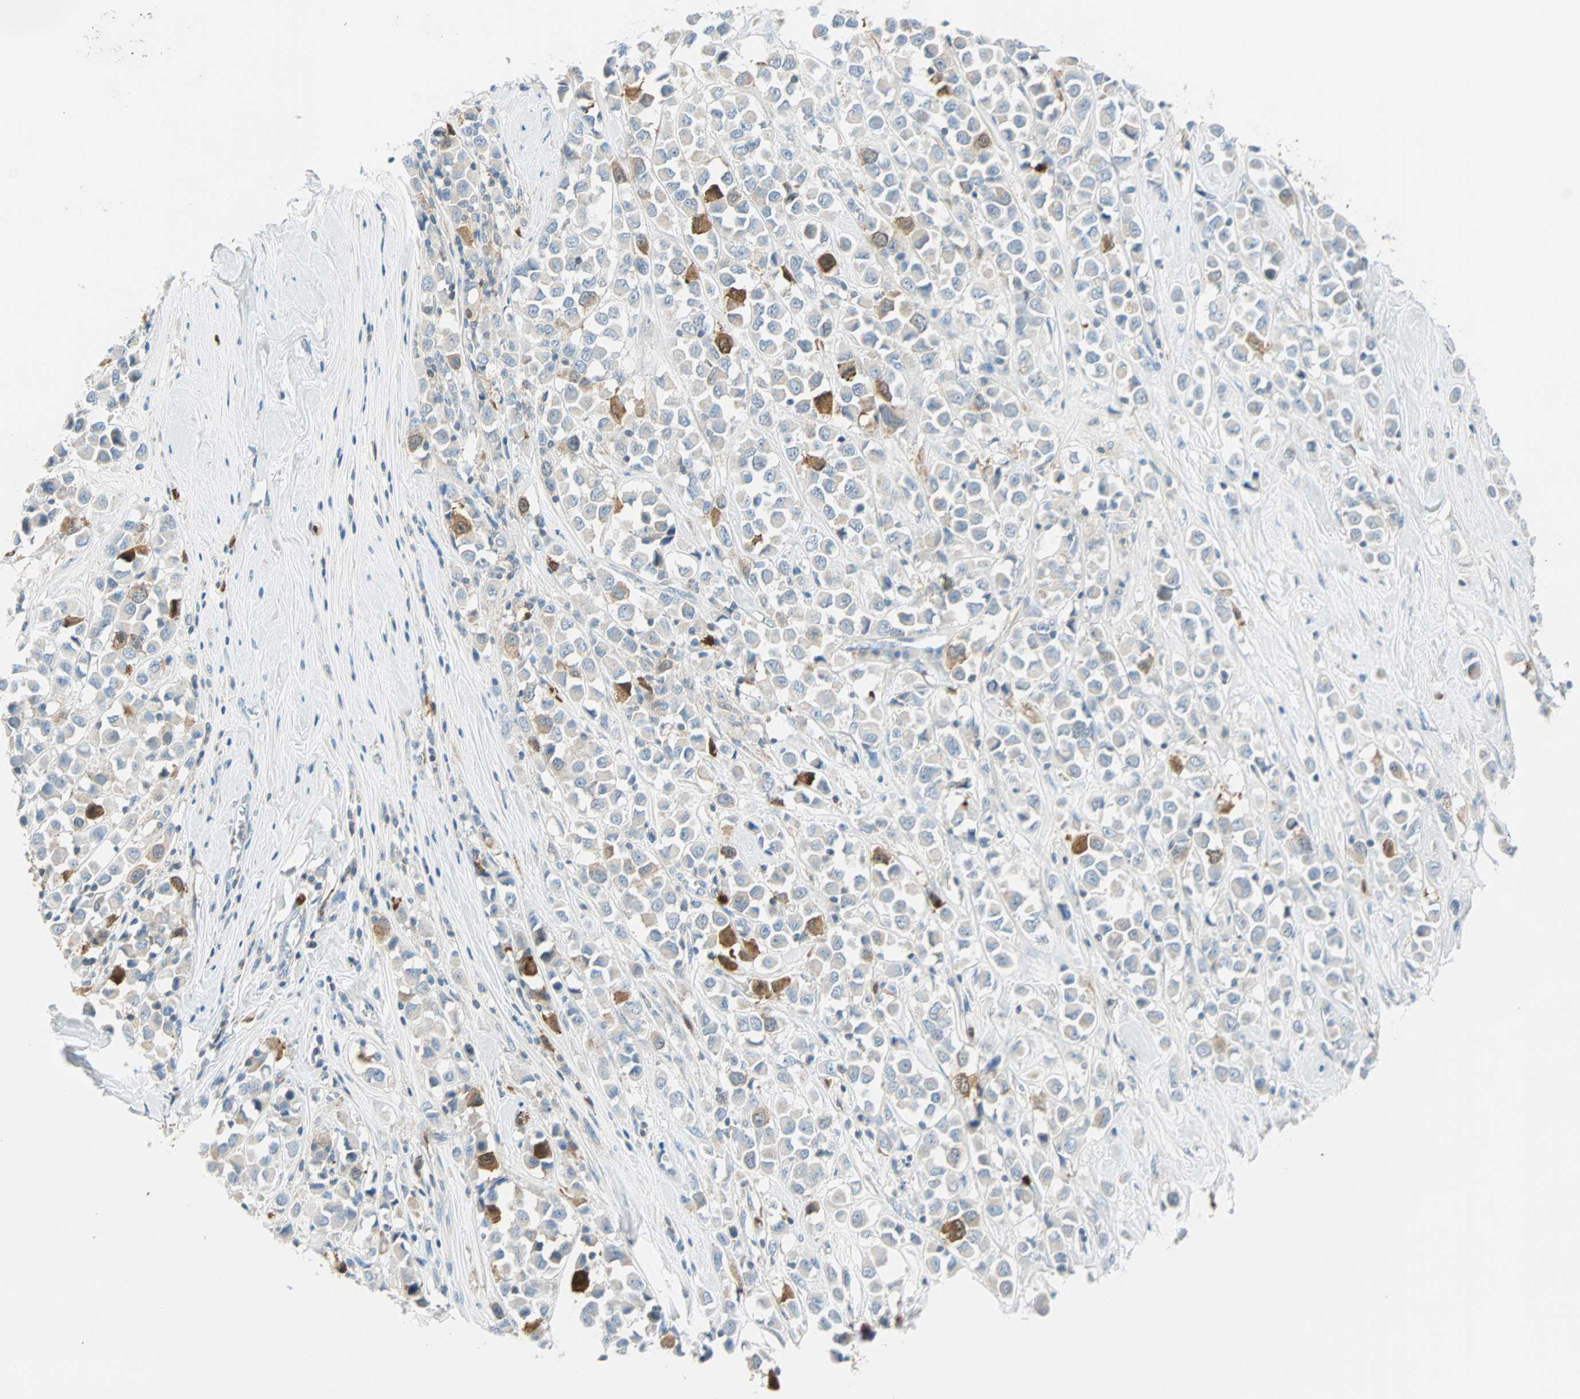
{"staining": {"intensity": "moderate", "quantity": "<25%", "location": "cytoplasmic/membranous"}, "tissue": "breast cancer", "cell_type": "Tumor cells", "image_type": "cancer", "snomed": [{"axis": "morphology", "description": "Duct carcinoma"}, {"axis": "topography", "description": "Breast"}], "caption": "Brown immunohistochemical staining in intraductal carcinoma (breast) exhibits moderate cytoplasmic/membranous expression in about <25% of tumor cells. The staining was performed using DAB, with brown indicating positive protein expression. Nuclei are stained blue with hematoxylin.", "gene": "PTTG1", "patient": {"sex": "female", "age": 61}}